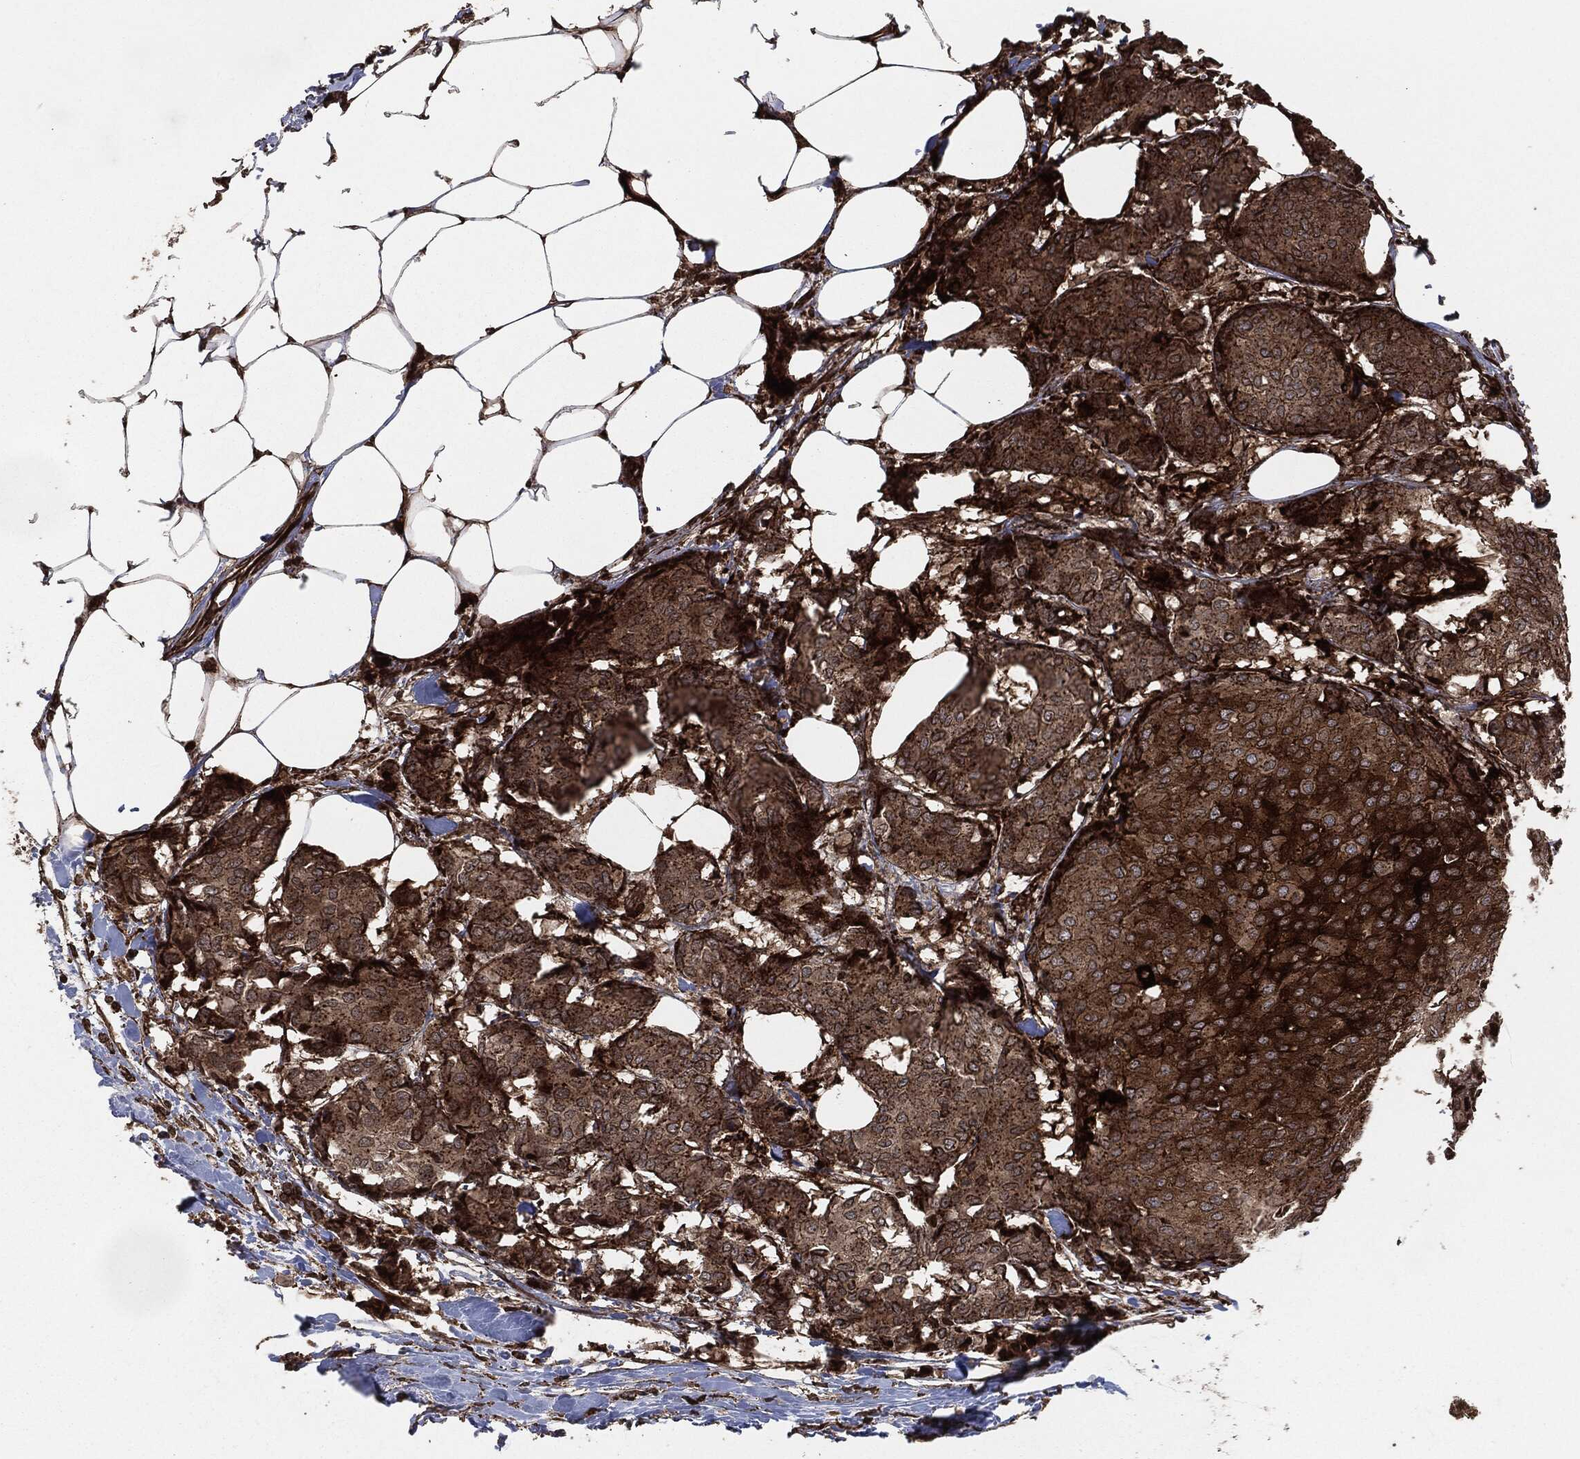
{"staining": {"intensity": "moderate", "quantity": ">75%", "location": "cytoplasmic/membranous"}, "tissue": "breast cancer", "cell_type": "Tumor cells", "image_type": "cancer", "snomed": [{"axis": "morphology", "description": "Duct carcinoma"}, {"axis": "topography", "description": "Breast"}], "caption": "Protein expression analysis of human invasive ductal carcinoma (breast) reveals moderate cytoplasmic/membranous staining in about >75% of tumor cells.", "gene": "IFIT1", "patient": {"sex": "female", "age": 75}}